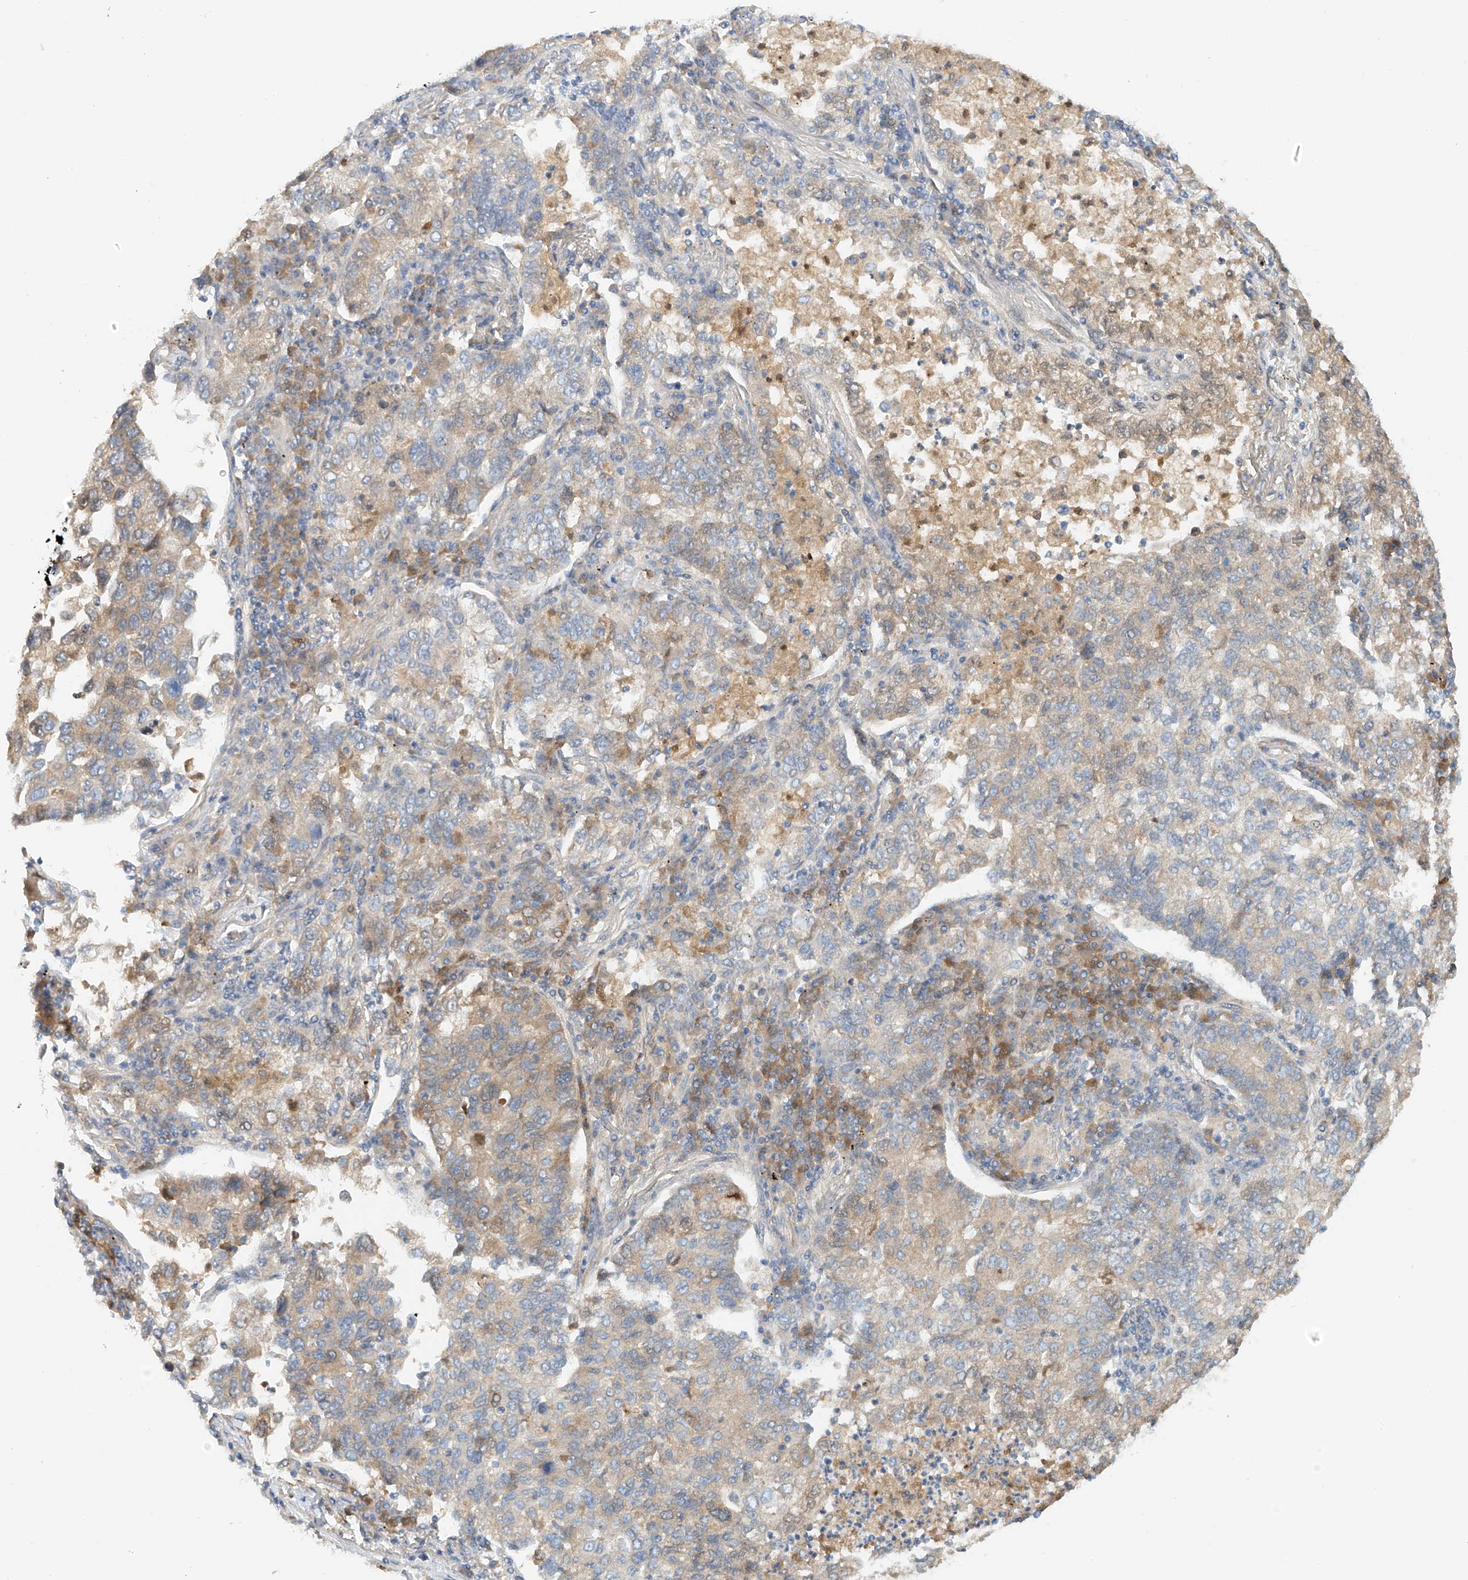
{"staining": {"intensity": "weak", "quantity": "25%-75%", "location": "cytoplasmic/membranous"}, "tissue": "lung cancer", "cell_type": "Tumor cells", "image_type": "cancer", "snomed": [{"axis": "morphology", "description": "Adenocarcinoma, NOS"}, {"axis": "topography", "description": "Lung"}], "caption": "A brown stain labels weak cytoplasmic/membranous positivity of a protein in lung cancer (adenocarcinoma) tumor cells.", "gene": "LYRM9", "patient": {"sex": "male", "age": 49}}